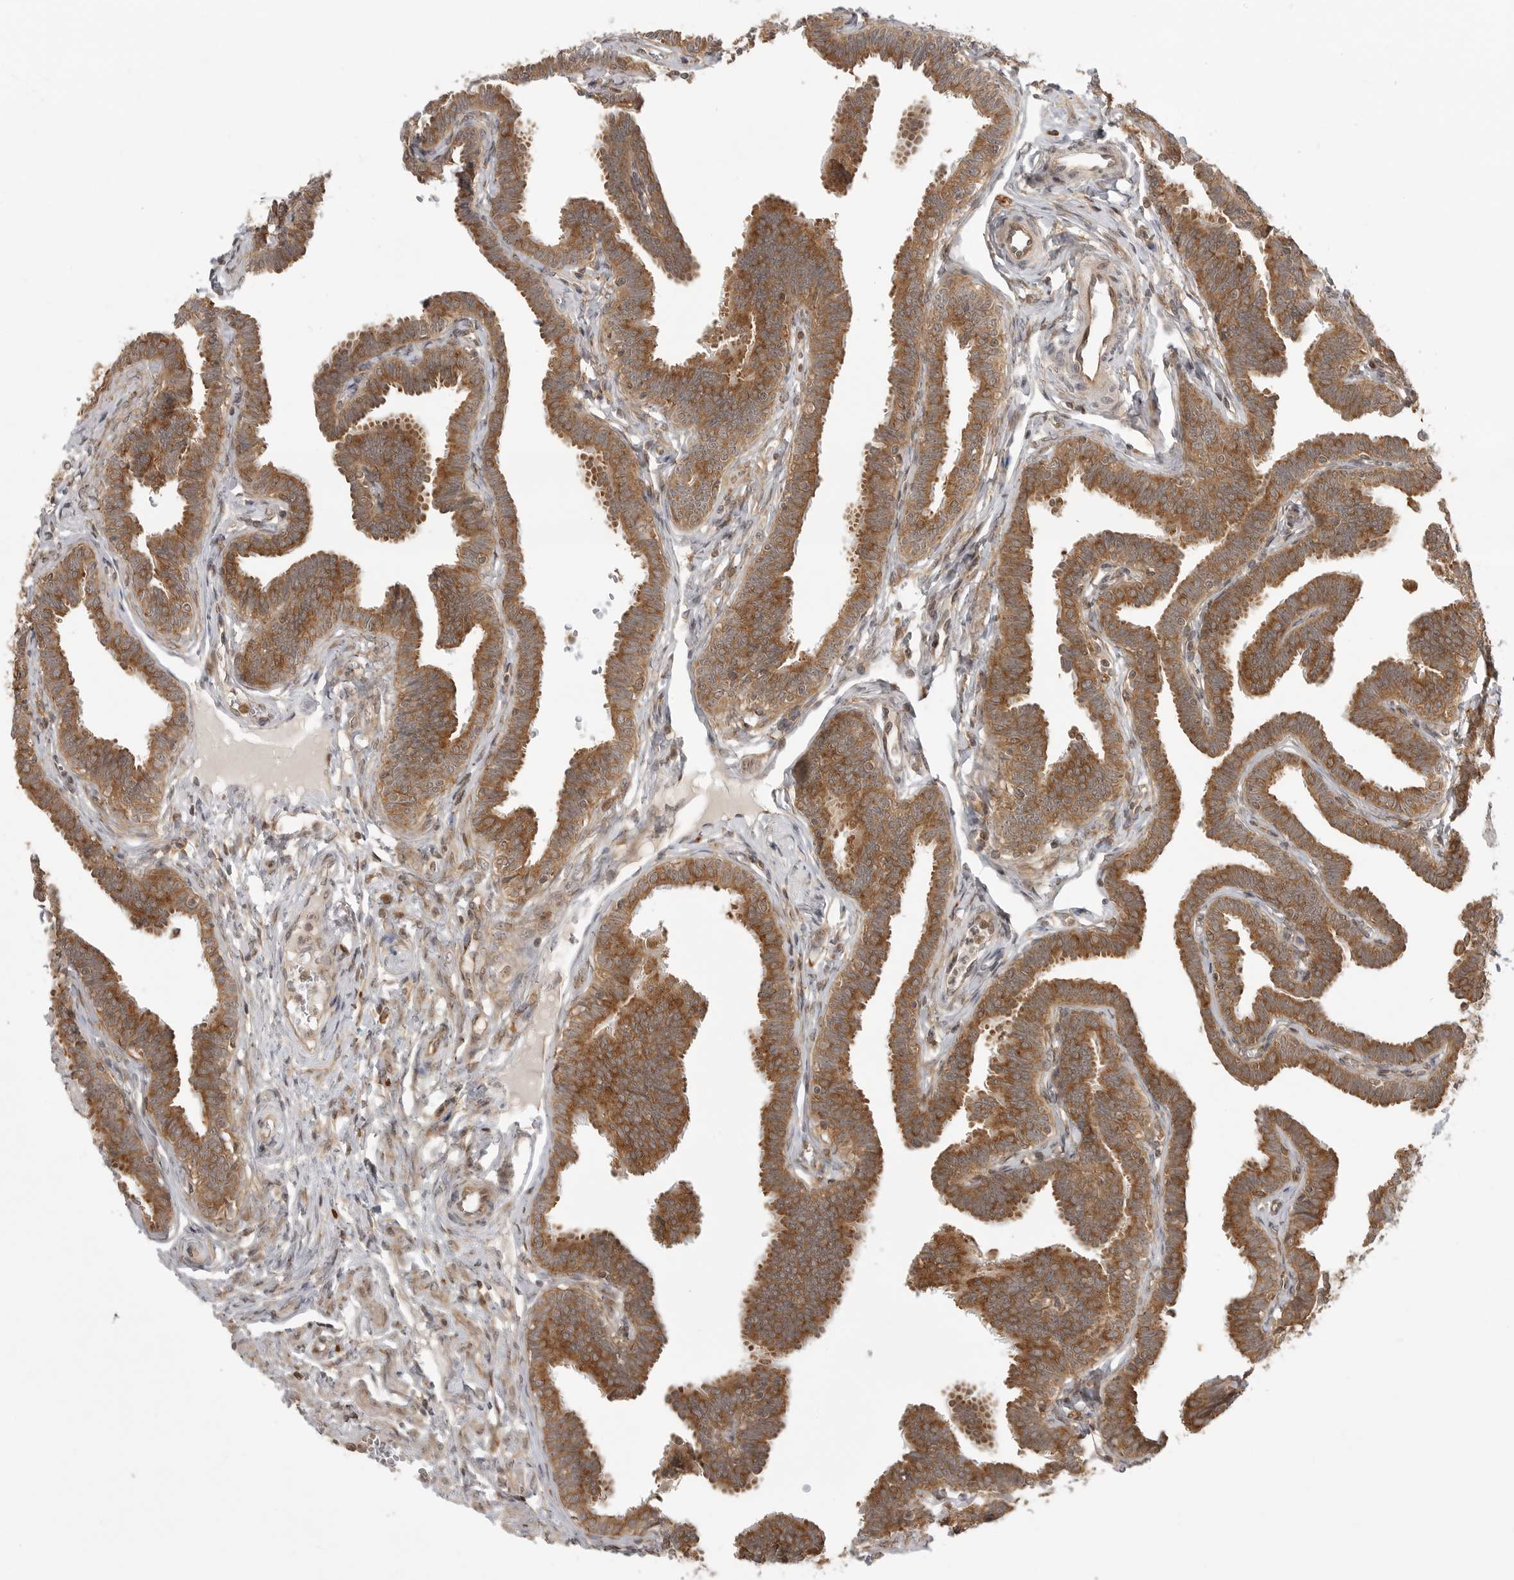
{"staining": {"intensity": "moderate", "quantity": ">75%", "location": "cytoplasmic/membranous"}, "tissue": "fallopian tube", "cell_type": "Glandular cells", "image_type": "normal", "snomed": [{"axis": "morphology", "description": "Normal tissue, NOS"}, {"axis": "topography", "description": "Fallopian tube"}, {"axis": "topography", "description": "Ovary"}], "caption": "Moderate cytoplasmic/membranous staining for a protein is present in approximately >75% of glandular cells of unremarkable fallopian tube using immunohistochemistry.", "gene": "FAT3", "patient": {"sex": "female", "age": 23}}